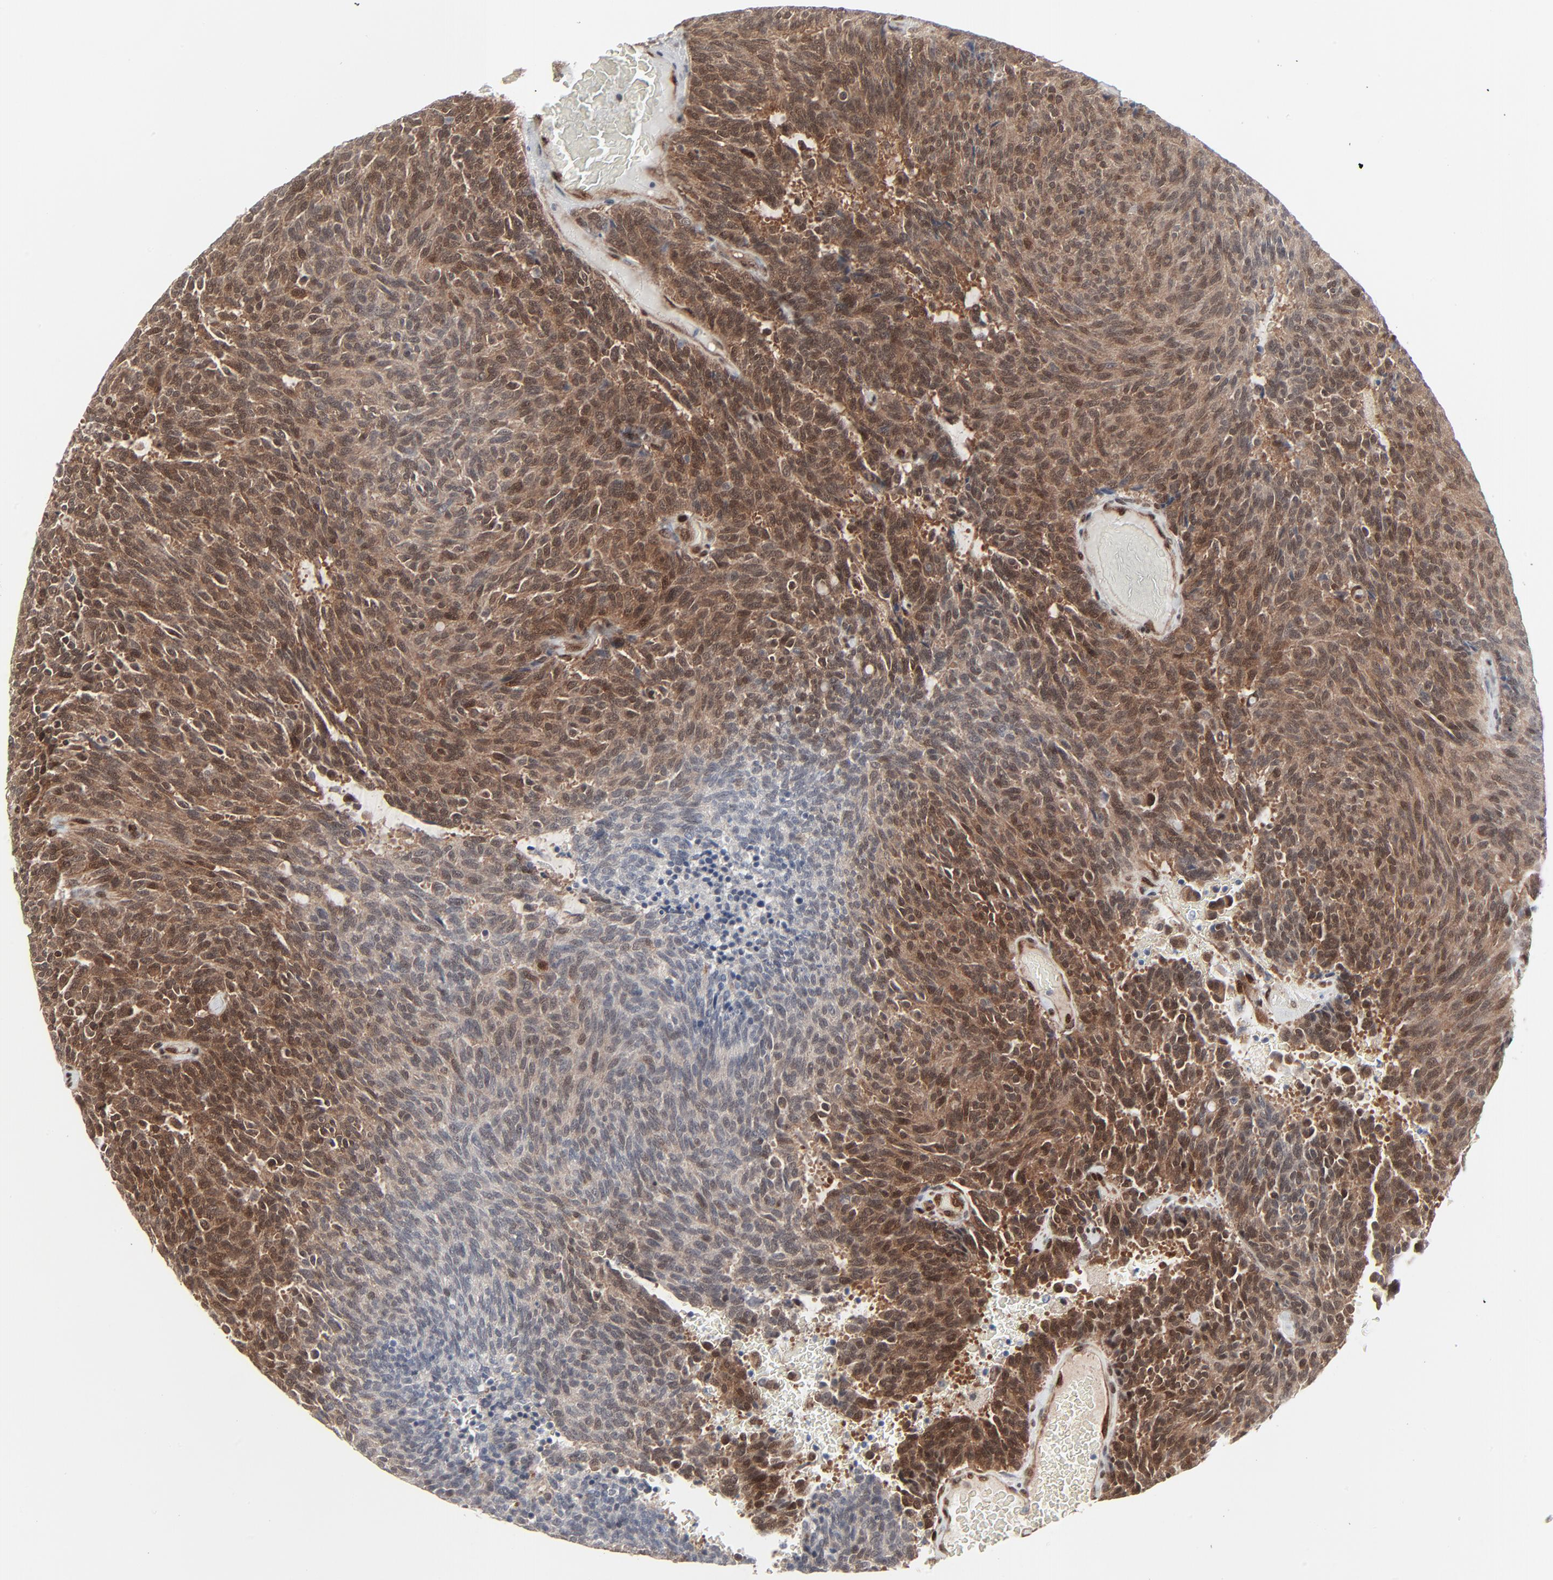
{"staining": {"intensity": "moderate", "quantity": "25%-75%", "location": "cytoplasmic/membranous,nuclear"}, "tissue": "carcinoid", "cell_type": "Tumor cells", "image_type": "cancer", "snomed": [{"axis": "morphology", "description": "Carcinoid, malignant, NOS"}, {"axis": "topography", "description": "Pancreas"}], "caption": "Immunohistochemistry of human carcinoid reveals medium levels of moderate cytoplasmic/membranous and nuclear expression in about 25%-75% of tumor cells.", "gene": "AKT1", "patient": {"sex": "female", "age": 54}}